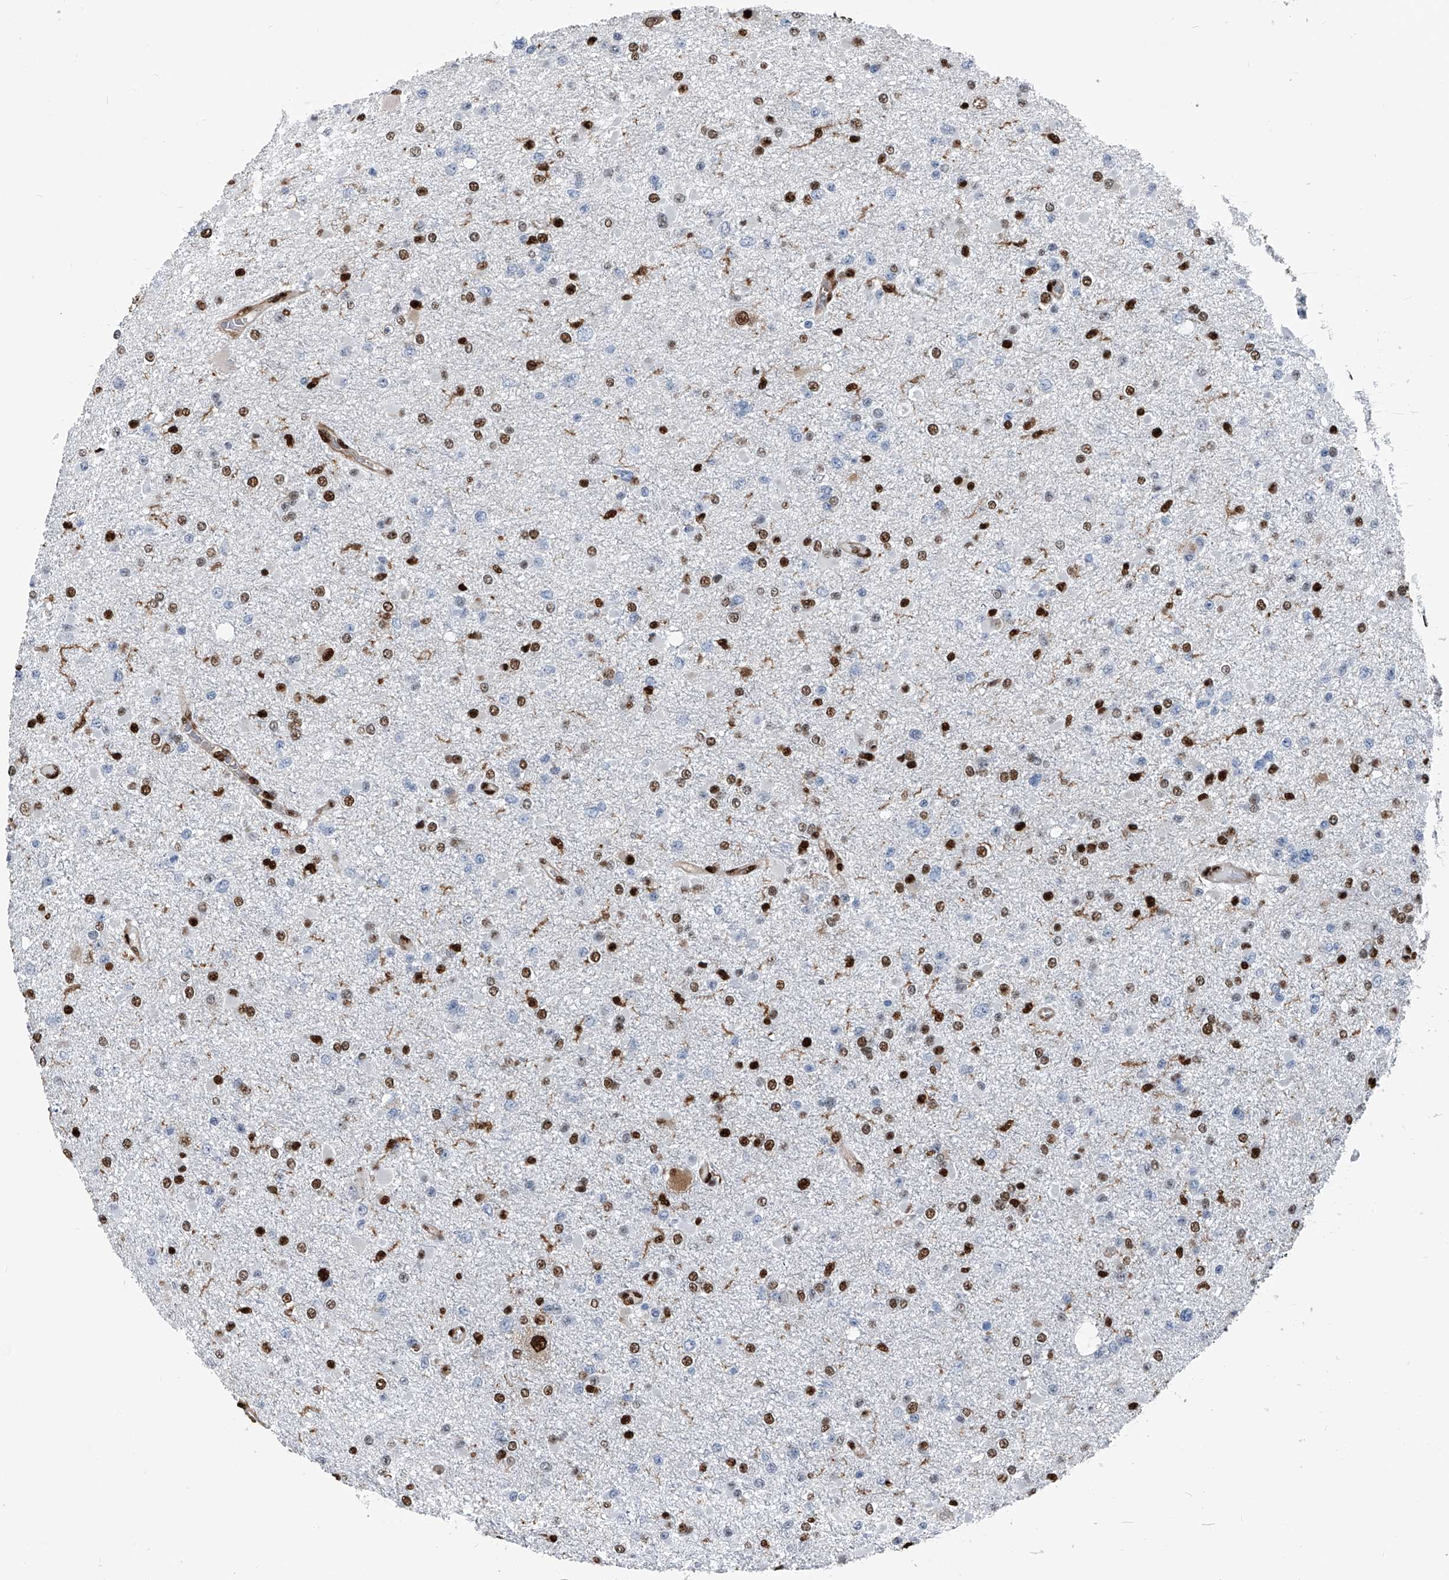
{"staining": {"intensity": "strong", "quantity": "25%-75%", "location": "nuclear"}, "tissue": "glioma", "cell_type": "Tumor cells", "image_type": "cancer", "snomed": [{"axis": "morphology", "description": "Glioma, malignant, Low grade"}, {"axis": "topography", "description": "Brain"}], "caption": "Immunohistochemical staining of glioma reveals high levels of strong nuclear expression in about 25%-75% of tumor cells.", "gene": "FKBP5", "patient": {"sex": "female", "age": 22}}